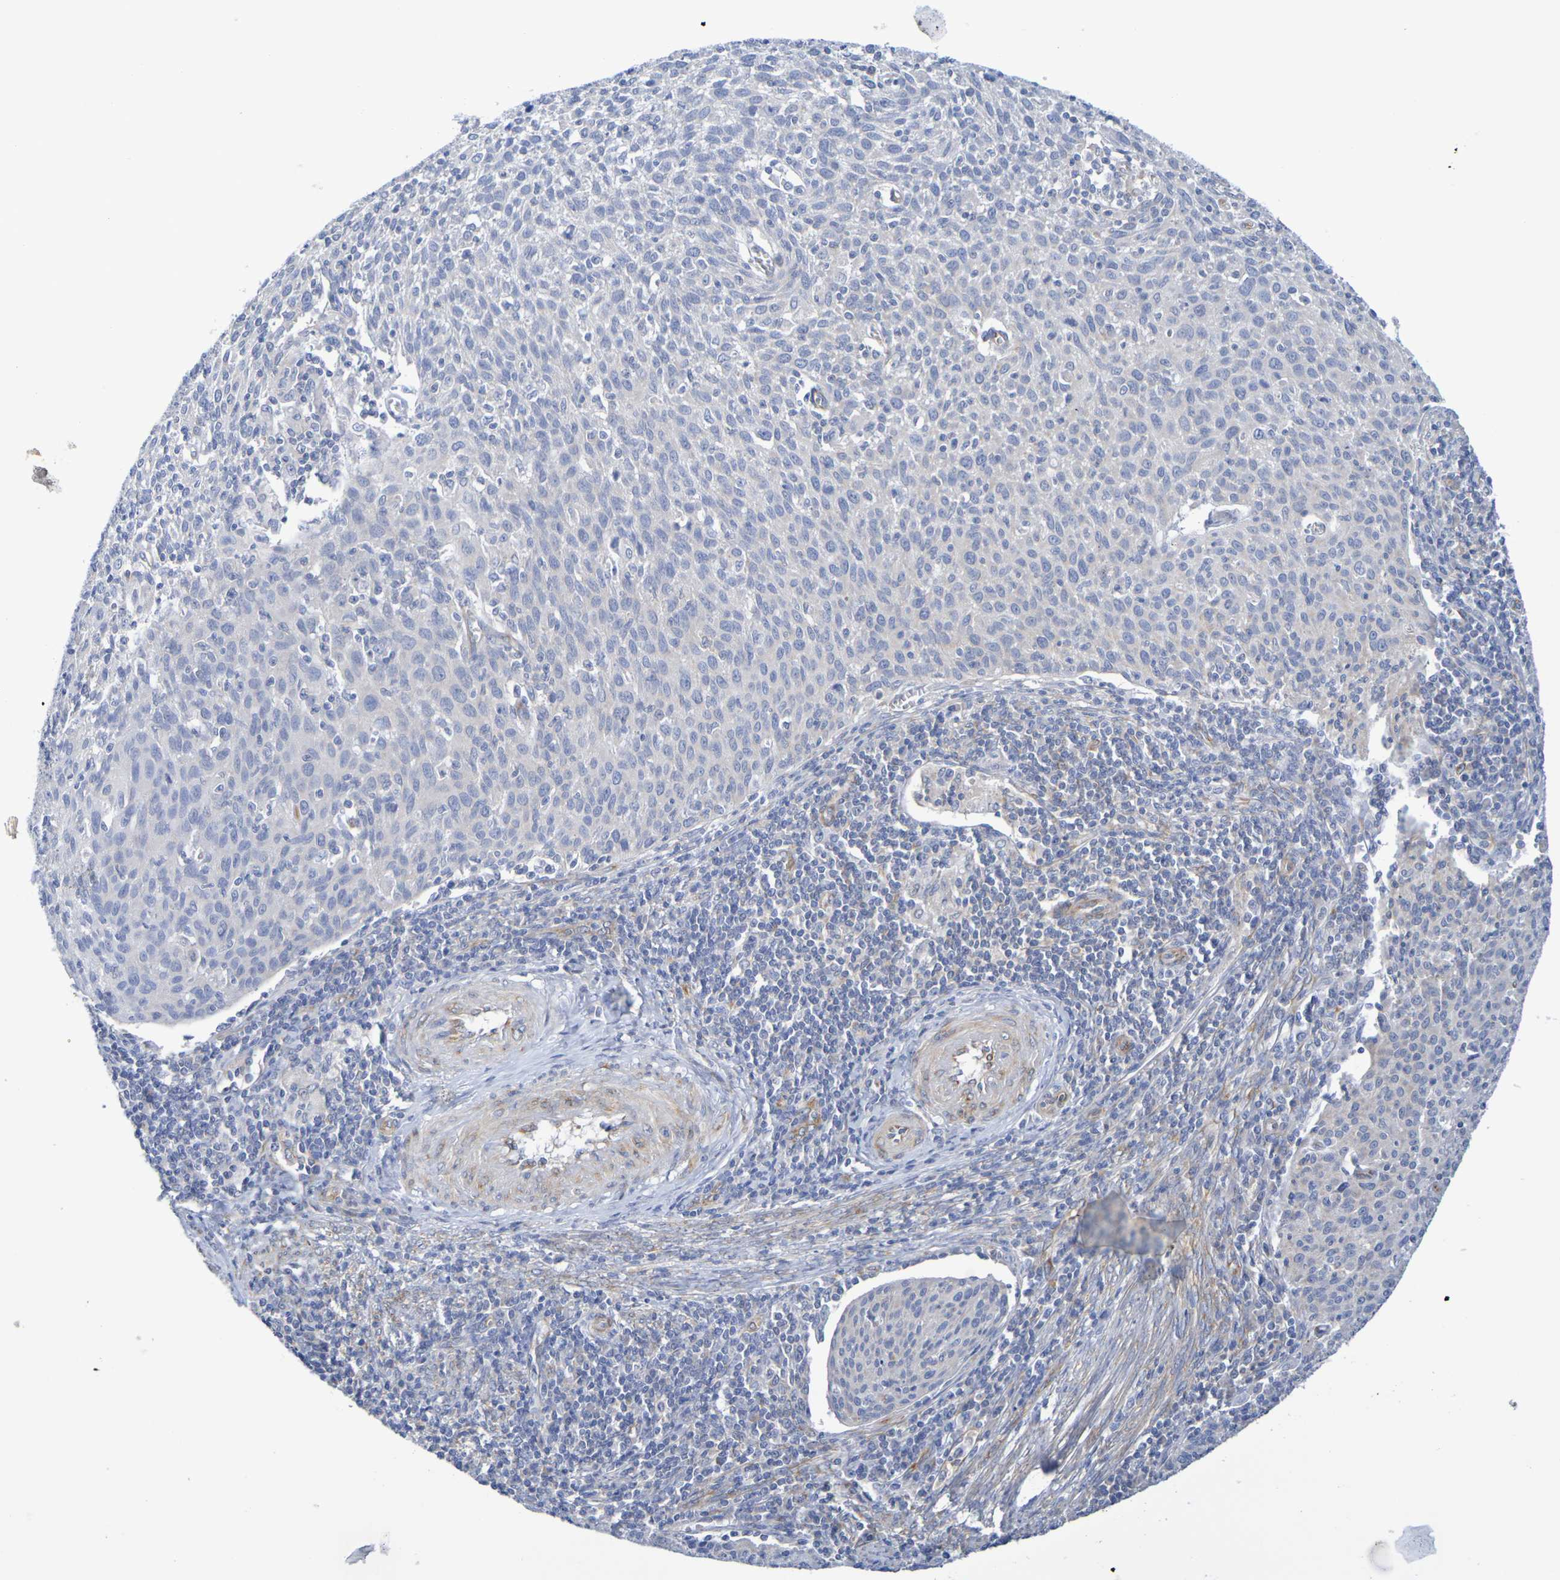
{"staining": {"intensity": "negative", "quantity": "none", "location": "none"}, "tissue": "cervical cancer", "cell_type": "Tumor cells", "image_type": "cancer", "snomed": [{"axis": "morphology", "description": "Squamous cell carcinoma, NOS"}, {"axis": "topography", "description": "Cervix"}], "caption": "A photomicrograph of cervical squamous cell carcinoma stained for a protein demonstrates no brown staining in tumor cells.", "gene": "TMCC3", "patient": {"sex": "female", "age": 38}}